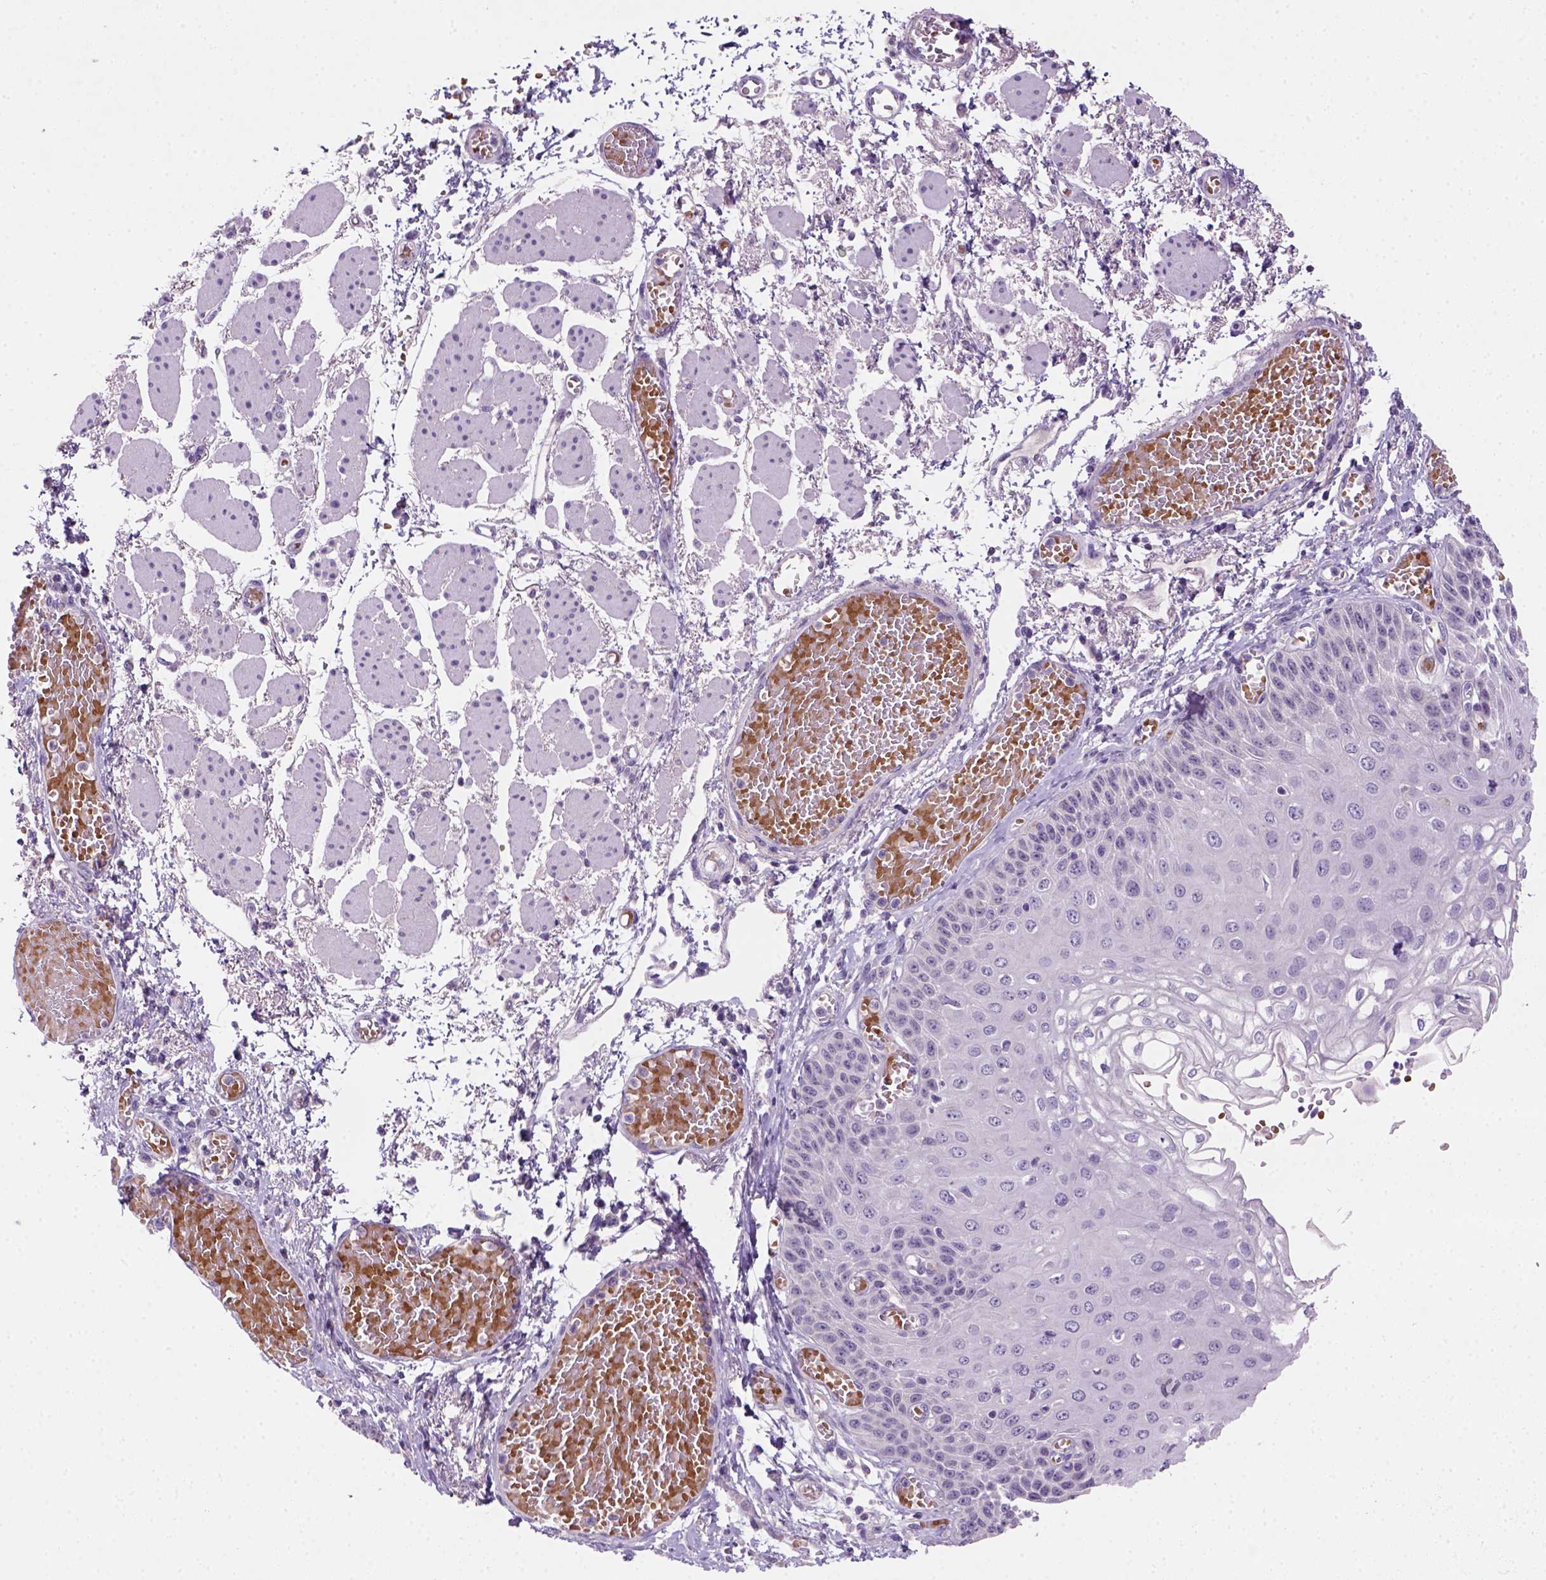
{"staining": {"intensity": "negative", "quantity": "none", "location": "none"}, "tissue": "esophagus", "cell_type": "Squamous epithelial cells", "image_type": "normal", "snomed": [{"axis": "morphology", "description": "Normal tissue, NOS"}, {"axis": "morphology", "description": "Adenocarcinoma, NOS"}, {"axis": "topography", "description": "Esophagus"}], "caption": "IHC micrograph of benign human esophagus stained for a protein (brown), which reveals no staining in squamous epithelial cells. The staining was performed using DAB to visualize the protein expression in brown, while the nuclei were stained in blue with hematoxylin (Magnification: 20x).", "gene": "ZMAT4", "patient": {"sex": "male", "age": 81}}